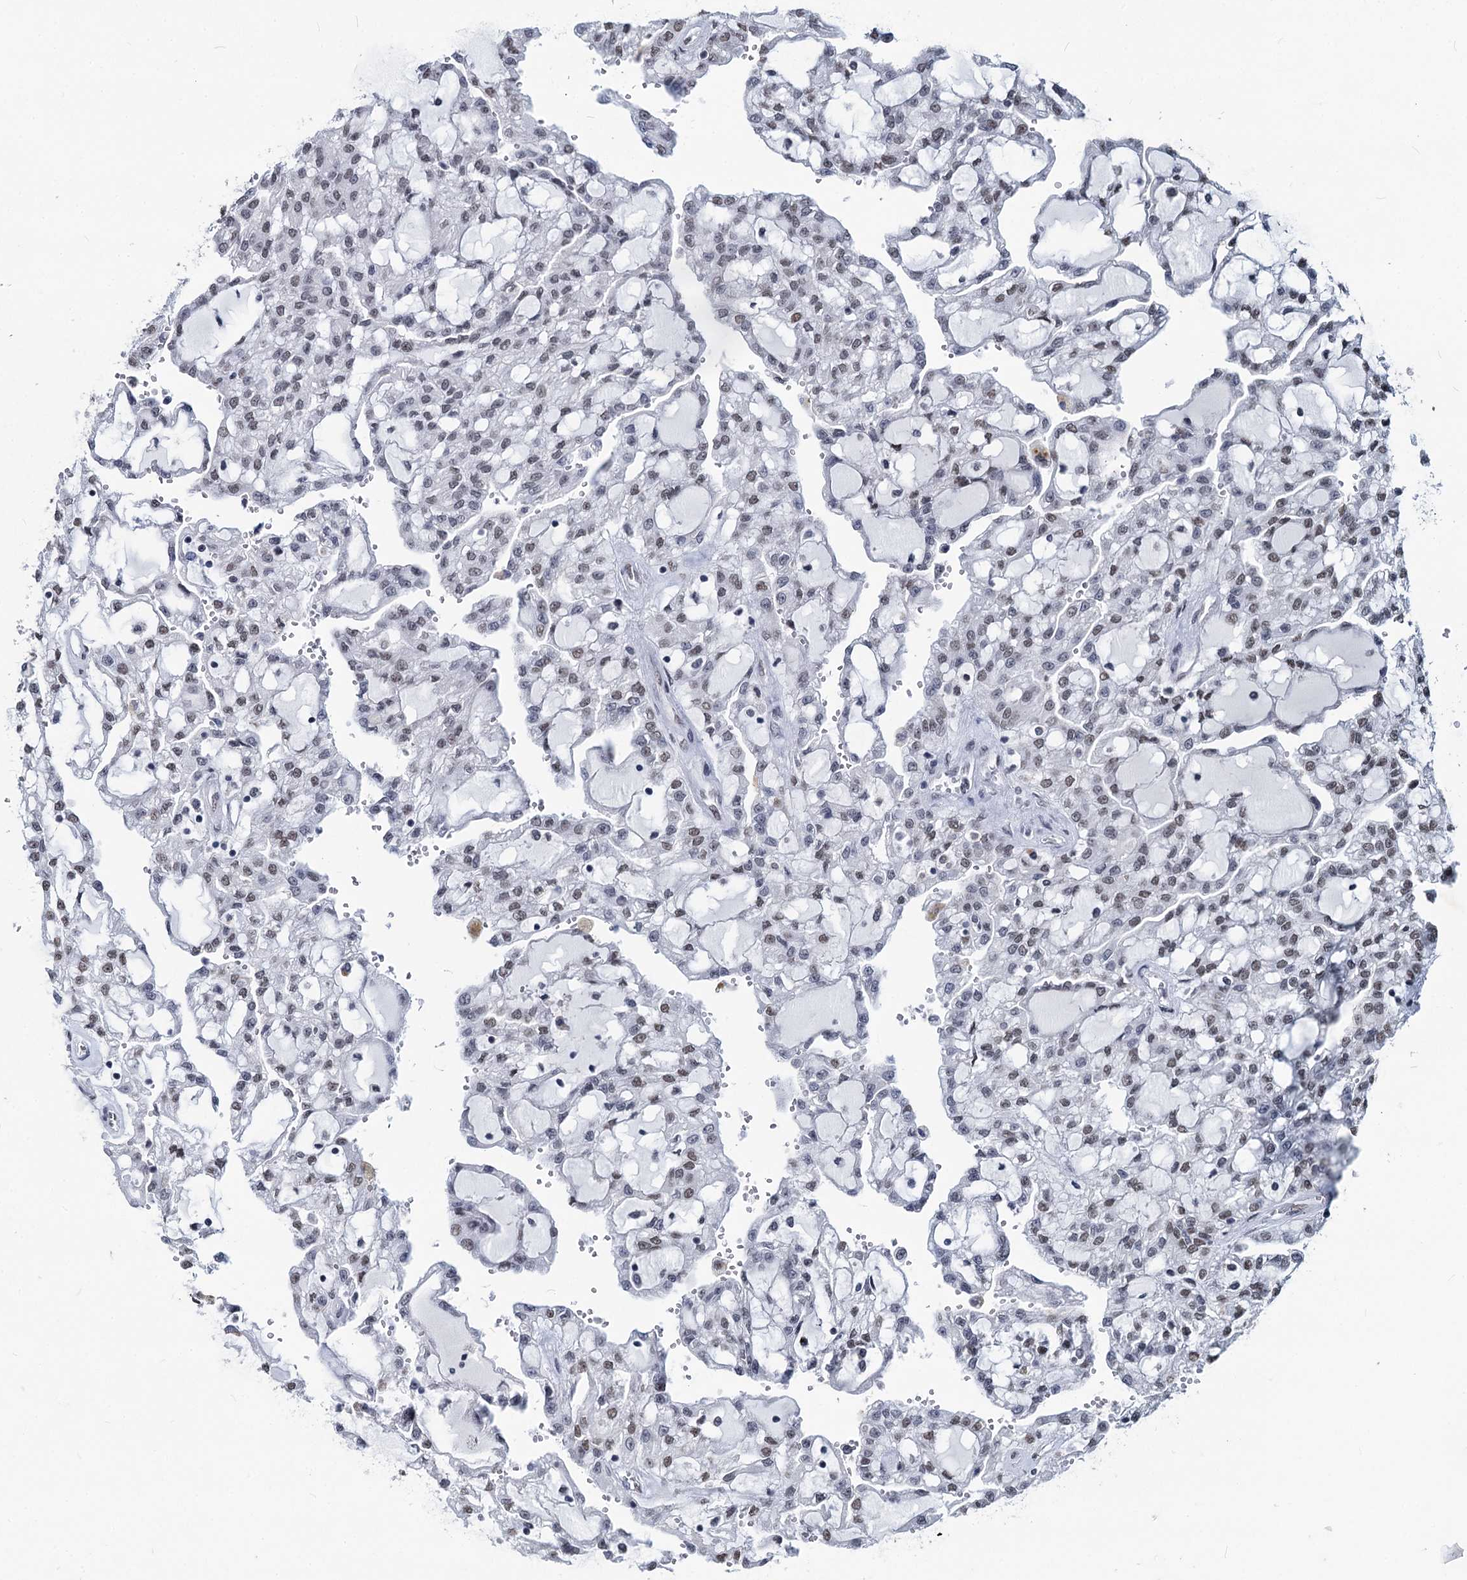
{"staining": {"intensity": "weak", "quantity": ">75%", "location": "nuclear"}, "tissue": "renal cancer", "cell_type": "Tumor cells", "image_type": "cancer", "snomed": [{"axis": "morphology", "description": "Adenocarcinoma, NOS"}, {"axis": "topography", "description": "Kidney"}], "caption": "Immunohistochemistry staining of adenocarcinoma (renal), which exhibits low levels of weak nuclear positivity in about >75% of tumor cells indicating weak nuclear protein staining. The staining was performed using DAB (brown) for protein detection and nuclei were counterstained in hematoxylin (blue).", "gene": "PARPBP", "patient": {"sex": "male", "age": 63}}